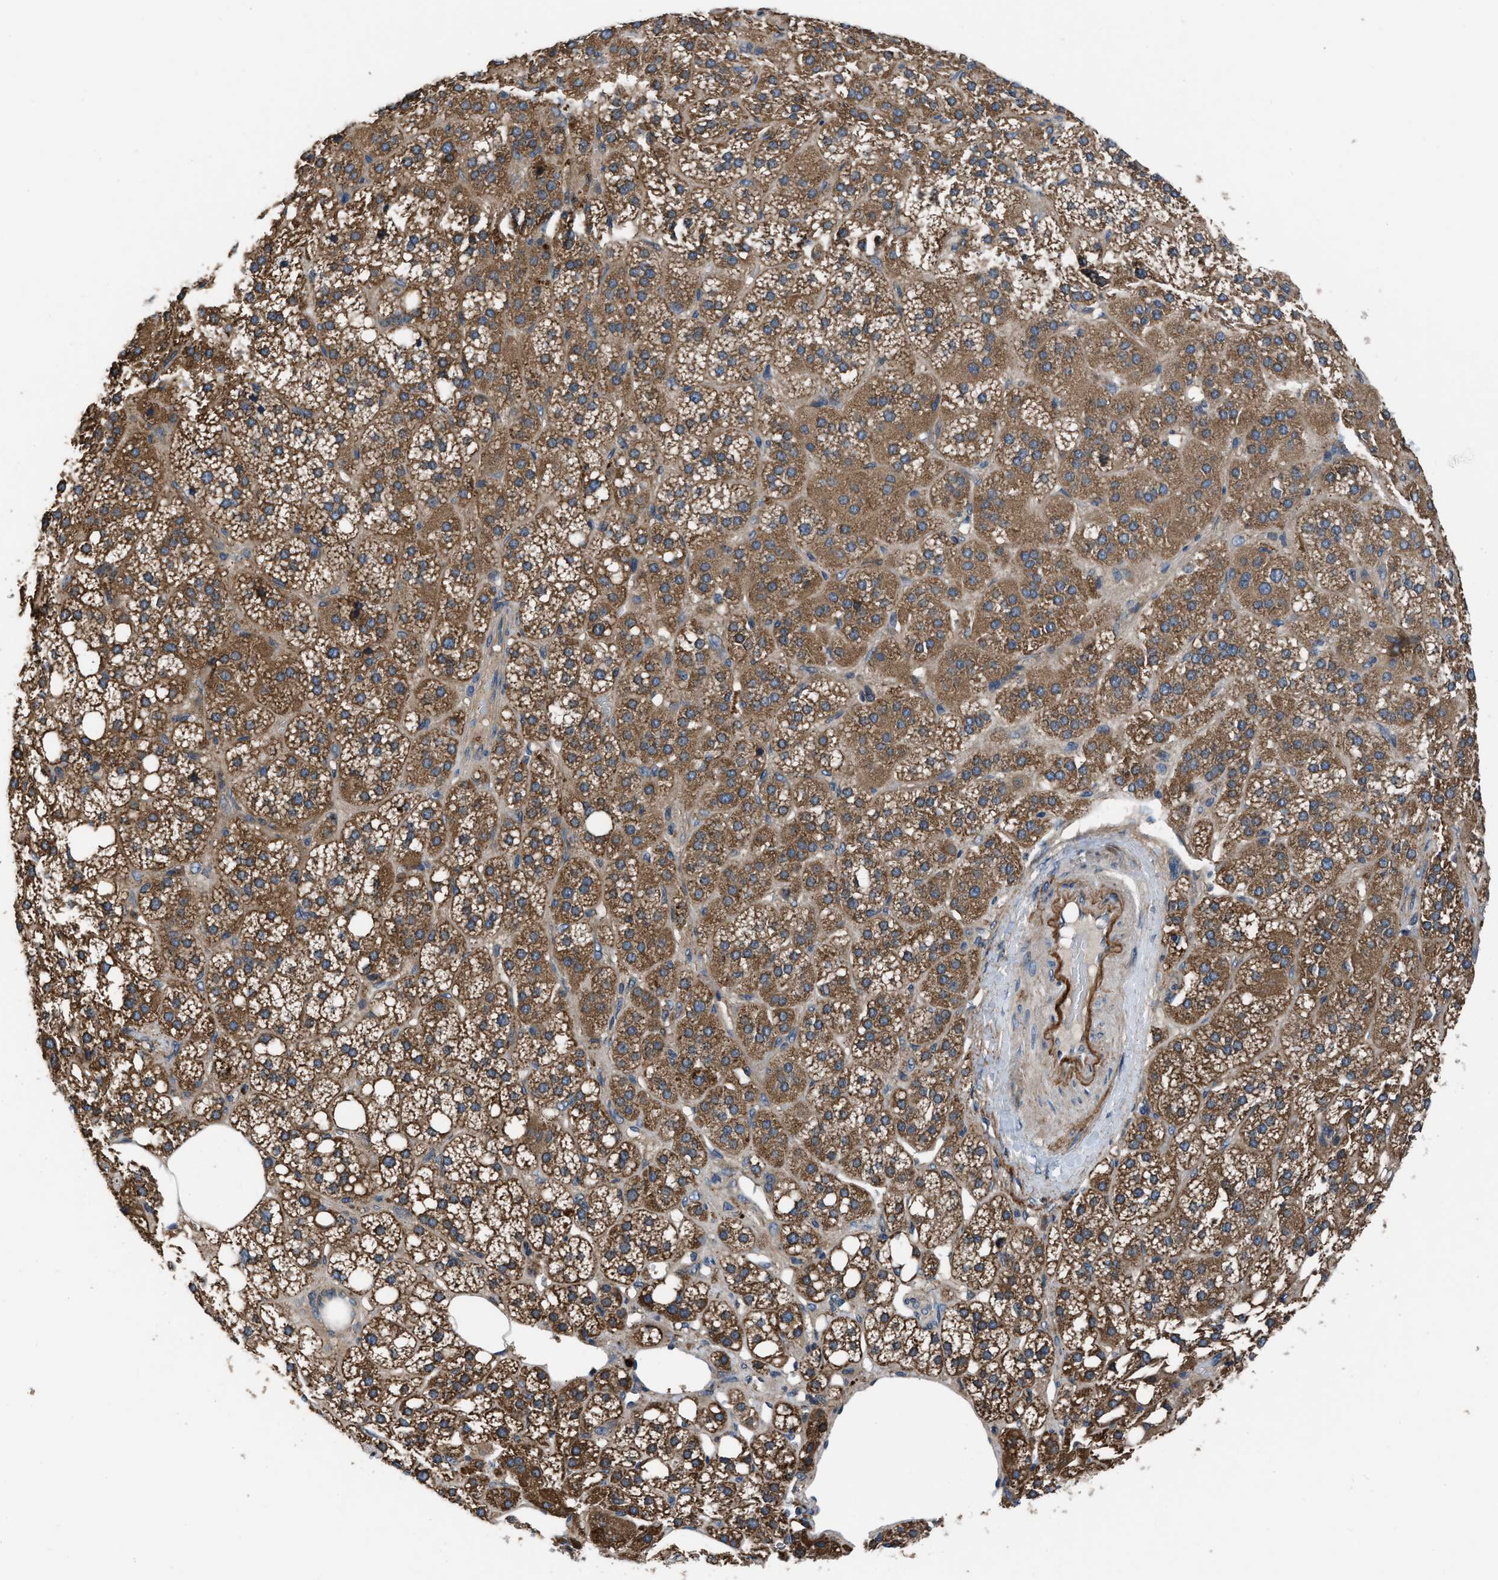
{"staining": {"intensity": "moderate", "quantity": ">75%", "location": "cytoplasmic/membranous"}, "tissue": "adrenal gland", "cell_type": "Glandular cells", "image_type": "normal", "snomed": [{"axis": "morphology", "description": "Normal tissue, NOS"}, {"axis": "topography", "description": "Adrenal gland"}], "caption": "This image demonstrates immunohistochemistry staining of unremarkable human adrenal gland, with medium moderate cytoplasmic/membranous expression in approximately >75% of glandular cells.", "gene": "USP25", "patient": {"sex": "female", "age": 59}}